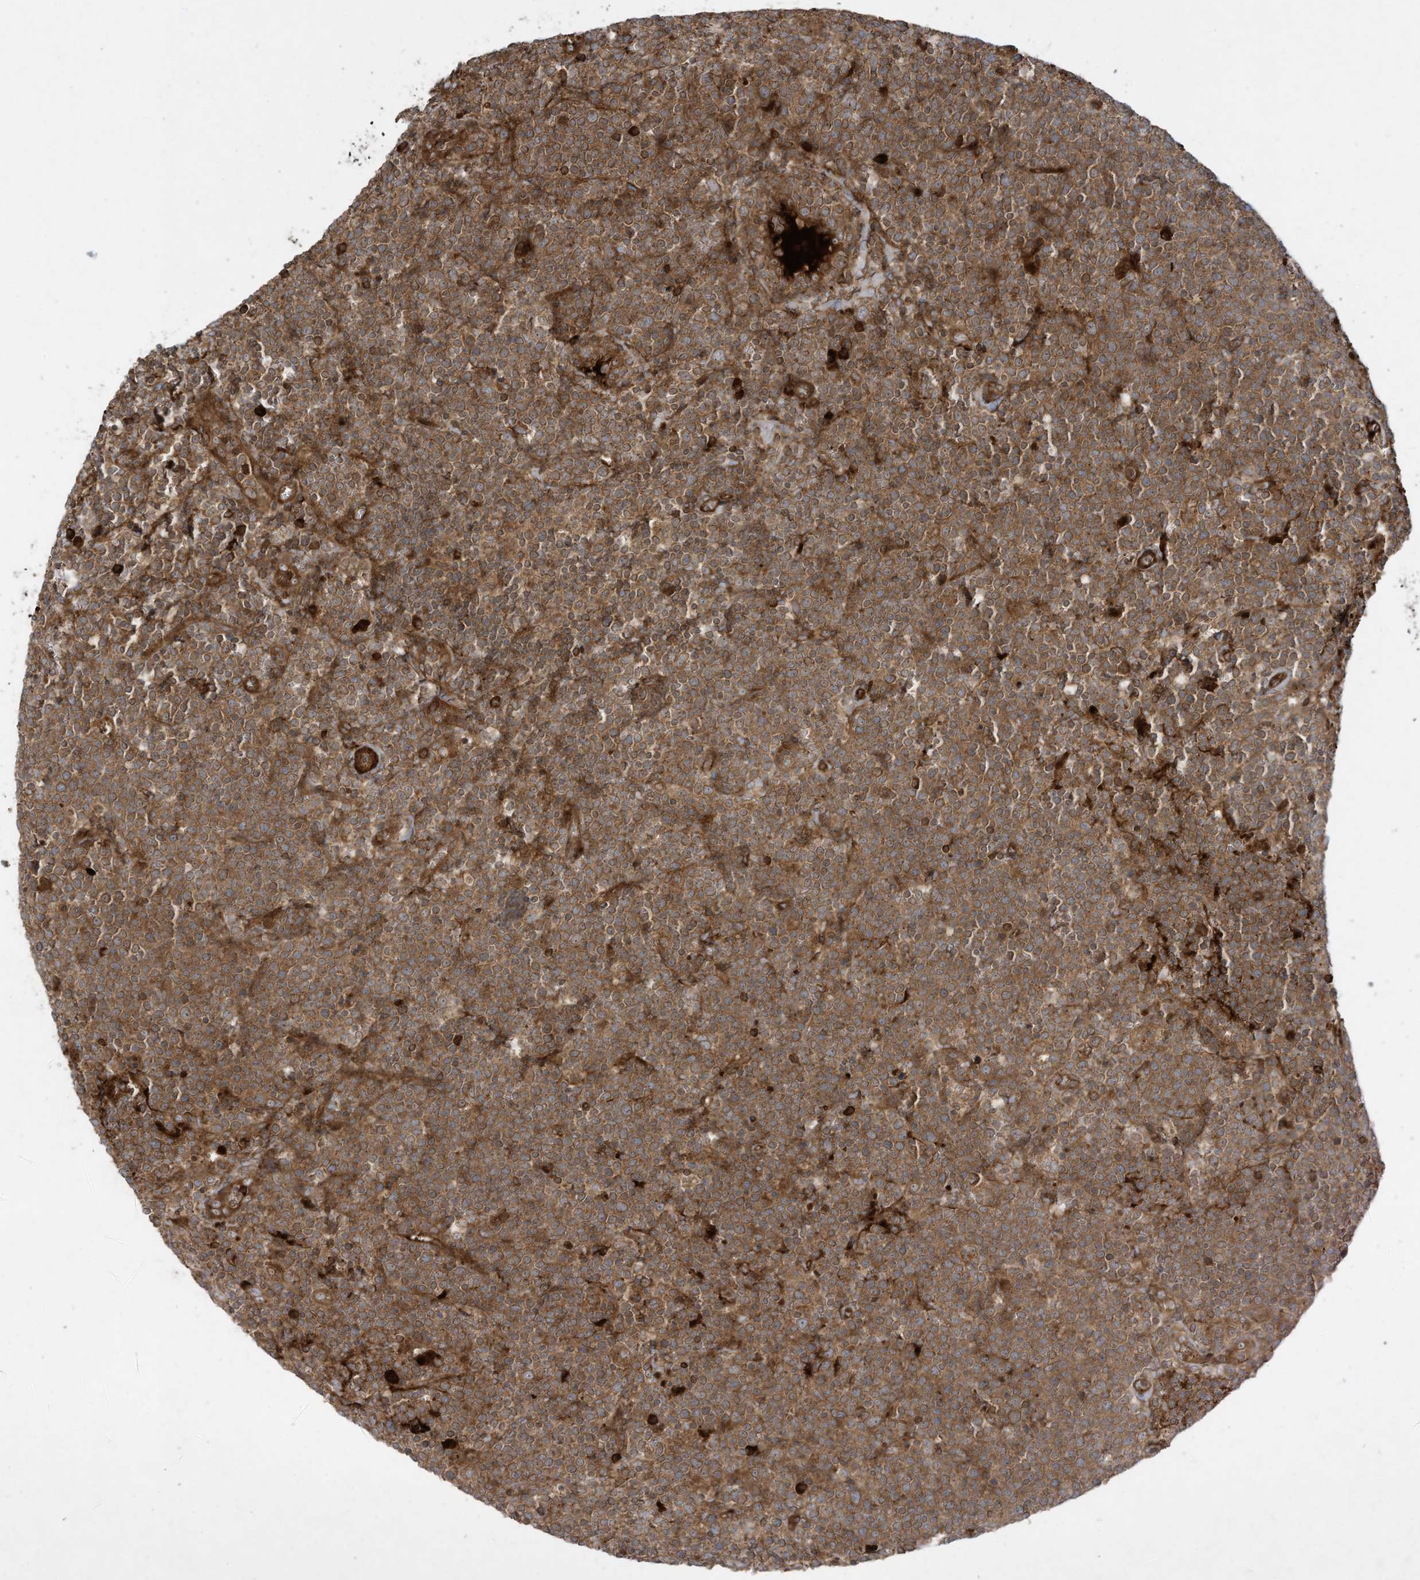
{"staining": {"intensity": "moderate", "quantity": ">75%", "location": "cytoplasmic/membranous"}, "tissue": "lymphoma", "cell_type": "Tumor cells", "image_type": "cancer", "snomed": [{"axis": "morphology", "description": "Malignant lymphoma, non-Hodgkin's type, High grade"}, {"axis": "topography", "description": "Lymph node"}], "caption": "Immunohistochemistry (IHC) image of neoplastic tissue: human high-grade malignant lymphoma, non-Hodgkin's type stained using immunohistochemistry reveals medium levels of moderate protein expression localized specifically in the cytoplasmic/membranous of tumor cells, appearing as a cytoplasmic/membranous brown color.", "gene": "DDIT4", "patient": {"sex": "male", "age": 61}}